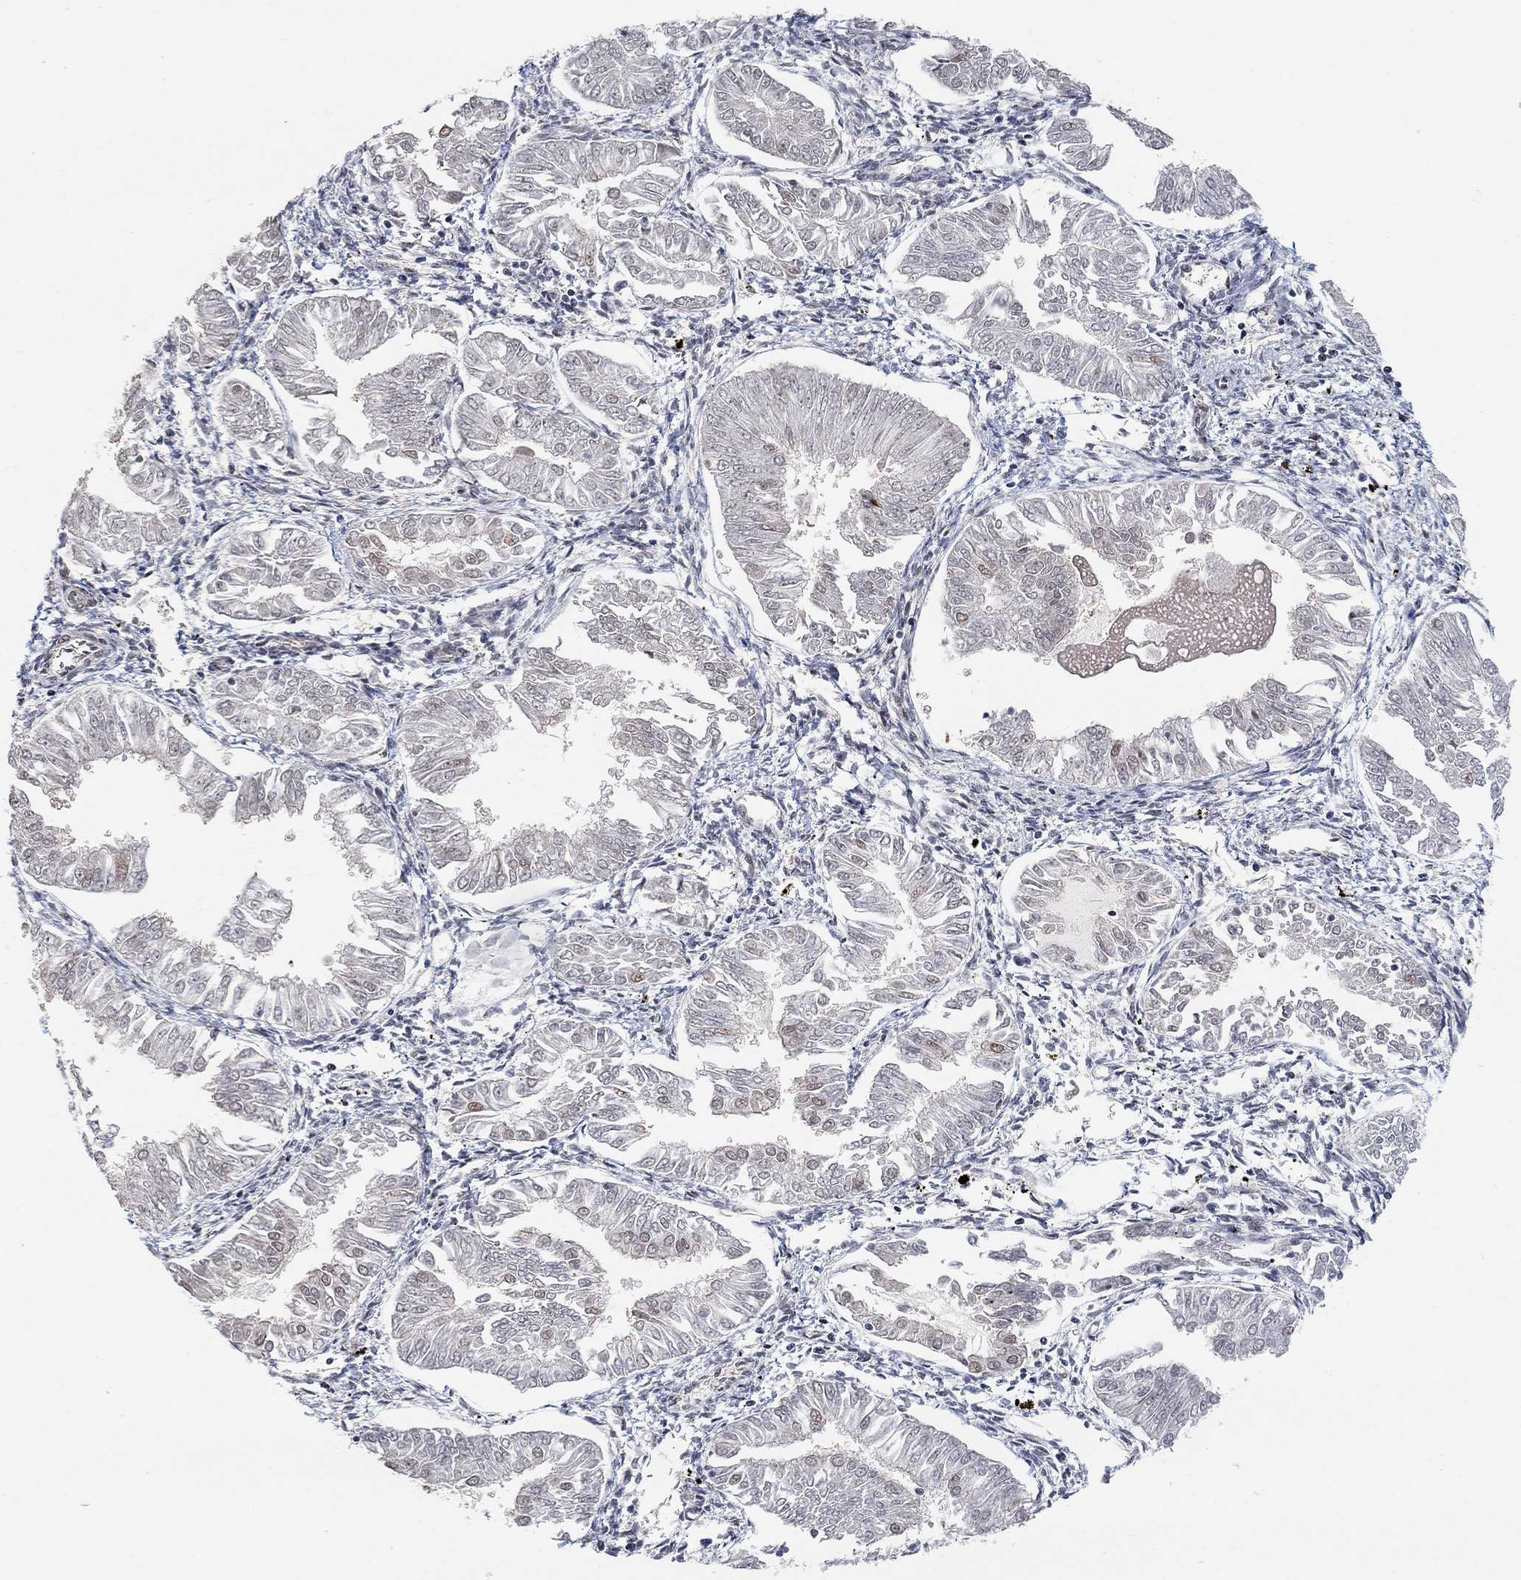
{"staining": {"intensity": "weak", "quantity": "<25%", "location": "nuclear"}, "tissue": "endometrial cancer", "cell_type": "Tumor cells", "image_type": "cancer", "snomed": [{"axis": "morphology", "description": "Adenocarcinoma, NOS"}, {"axis": "topography", "description": "Endometrium"}], "caption": "Immunohistochemistry (IHC) of human endometrial adenocarcinoma displays no expression in tumor cells.", "gene": "E4F1", "patient": {"sex": "female", "age": 53}}